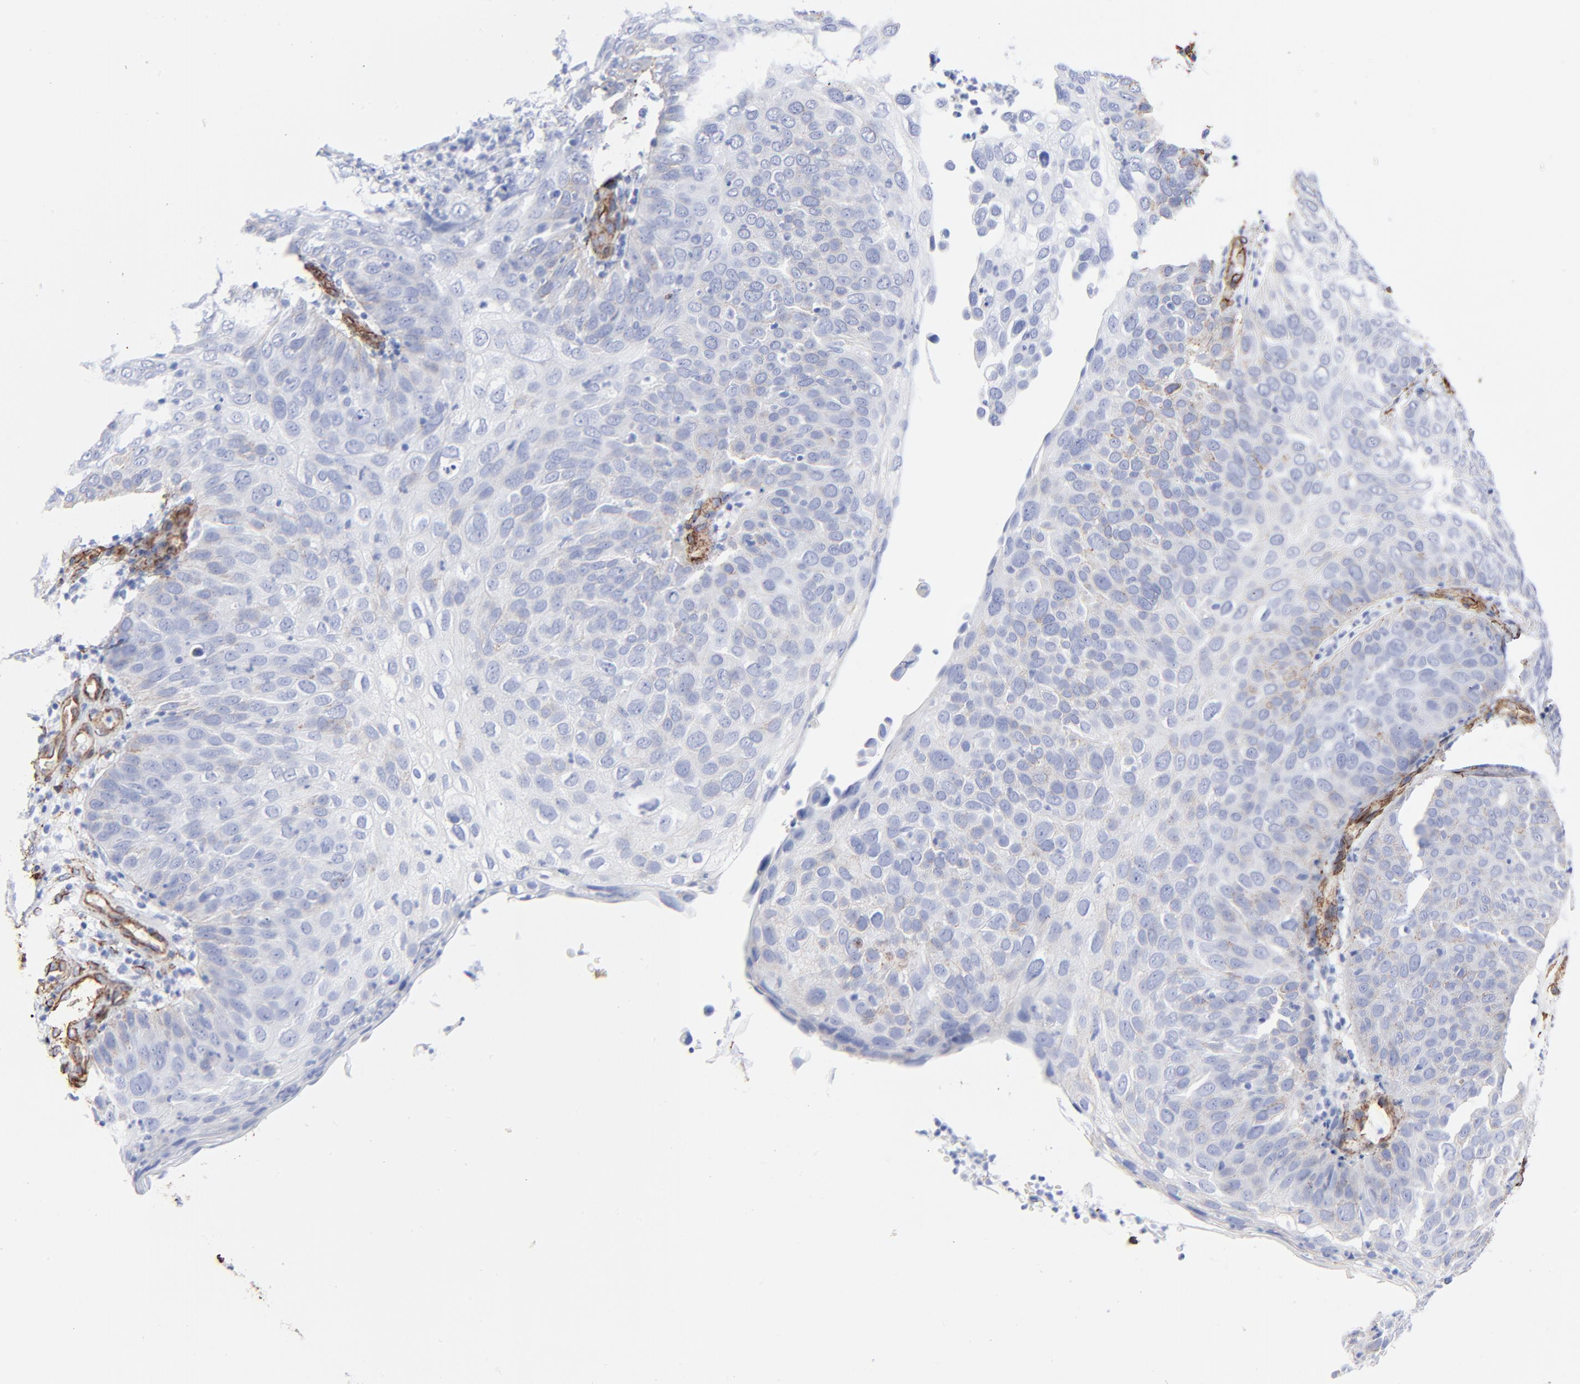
{"staining": {"intensity": "moderate", "quantity": "<25%", "location": "cytoplasmic/membranous"}, "tissue": "skin cancer", "cell_type": "Tumor cells", "image_type": "cancer", "snomed": [{"axis": "morphology", "description": "Squamous cell carcinoma, NOS"}, {"axis": "topography", "description": "Skin"}], "caption": "DAB immunohistochemical staining of human skin squamous cell carcinoma reveals moderate cytoplasmic/membranous protein positivity in about <25% of tumor cells.", "gene": "CAV1", "patient": {"sex": "male", "age": 87}}